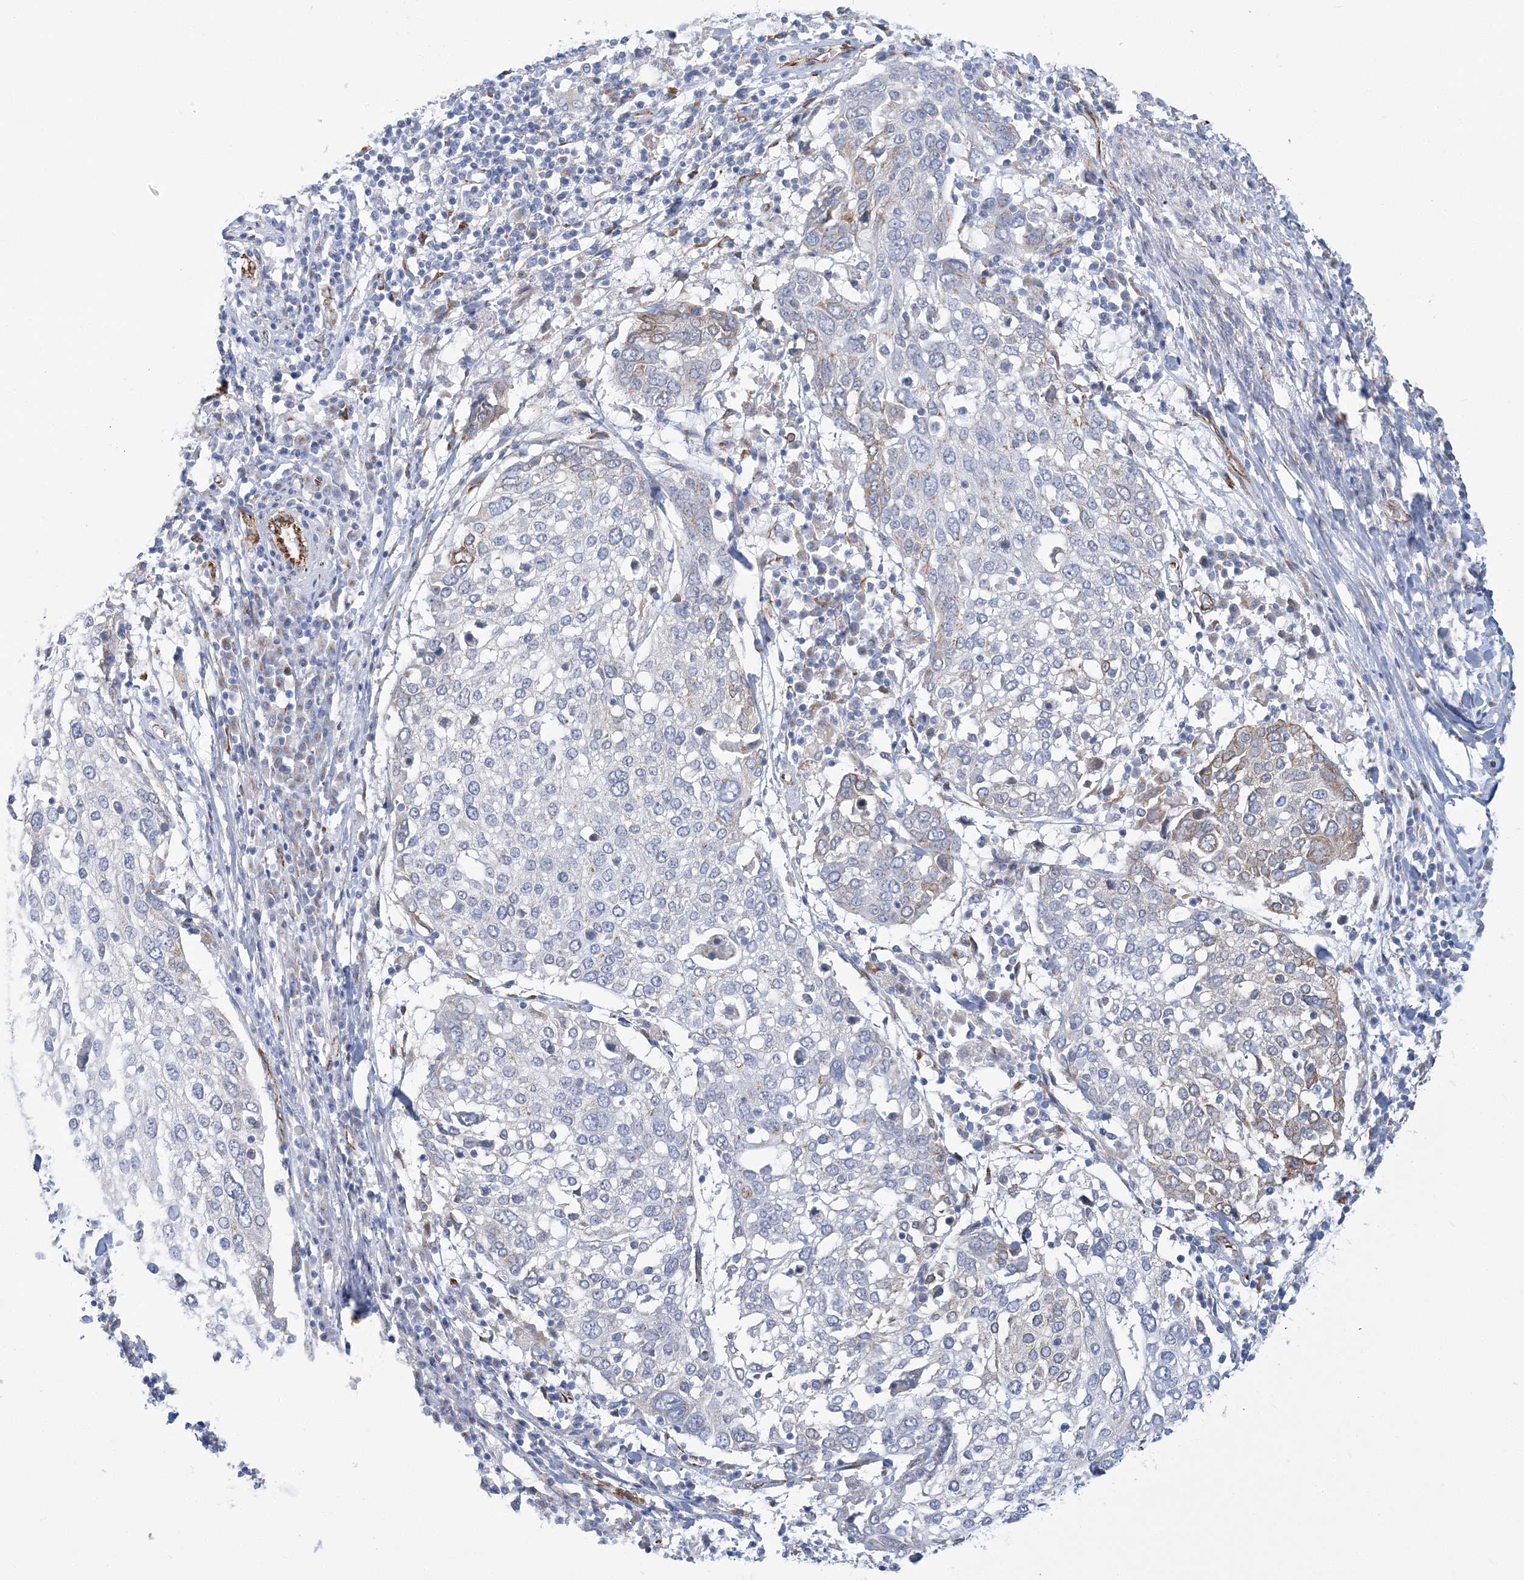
{"staining": {"intensity": "weak", "quantity": "<25%", "location": "cytoplasmic/membranous"}, "tissue": "lung cancer", "cell_type": "Tumor cells", "image_type": "cancer", "snomed": [{"axis": "morphology", "description": "Squamous cell carcinoma, NOS"}, {"axis": "topography", "description": "Lung"}], "caption": "High power microscopy micrograph of an immunohistochemistry (IHC) histopathology image of squamous cell carcinoma (lung), revealing no significant staining in tumor cells. Brightfield microscopy of IHC stained with DAB (3,3'-diaminobenzidine) (brown) and hematoxylin (blue), captured at high magnification.", "gene": "PLEKHG4B", "patient": {"sex": "male", "age": 65}}